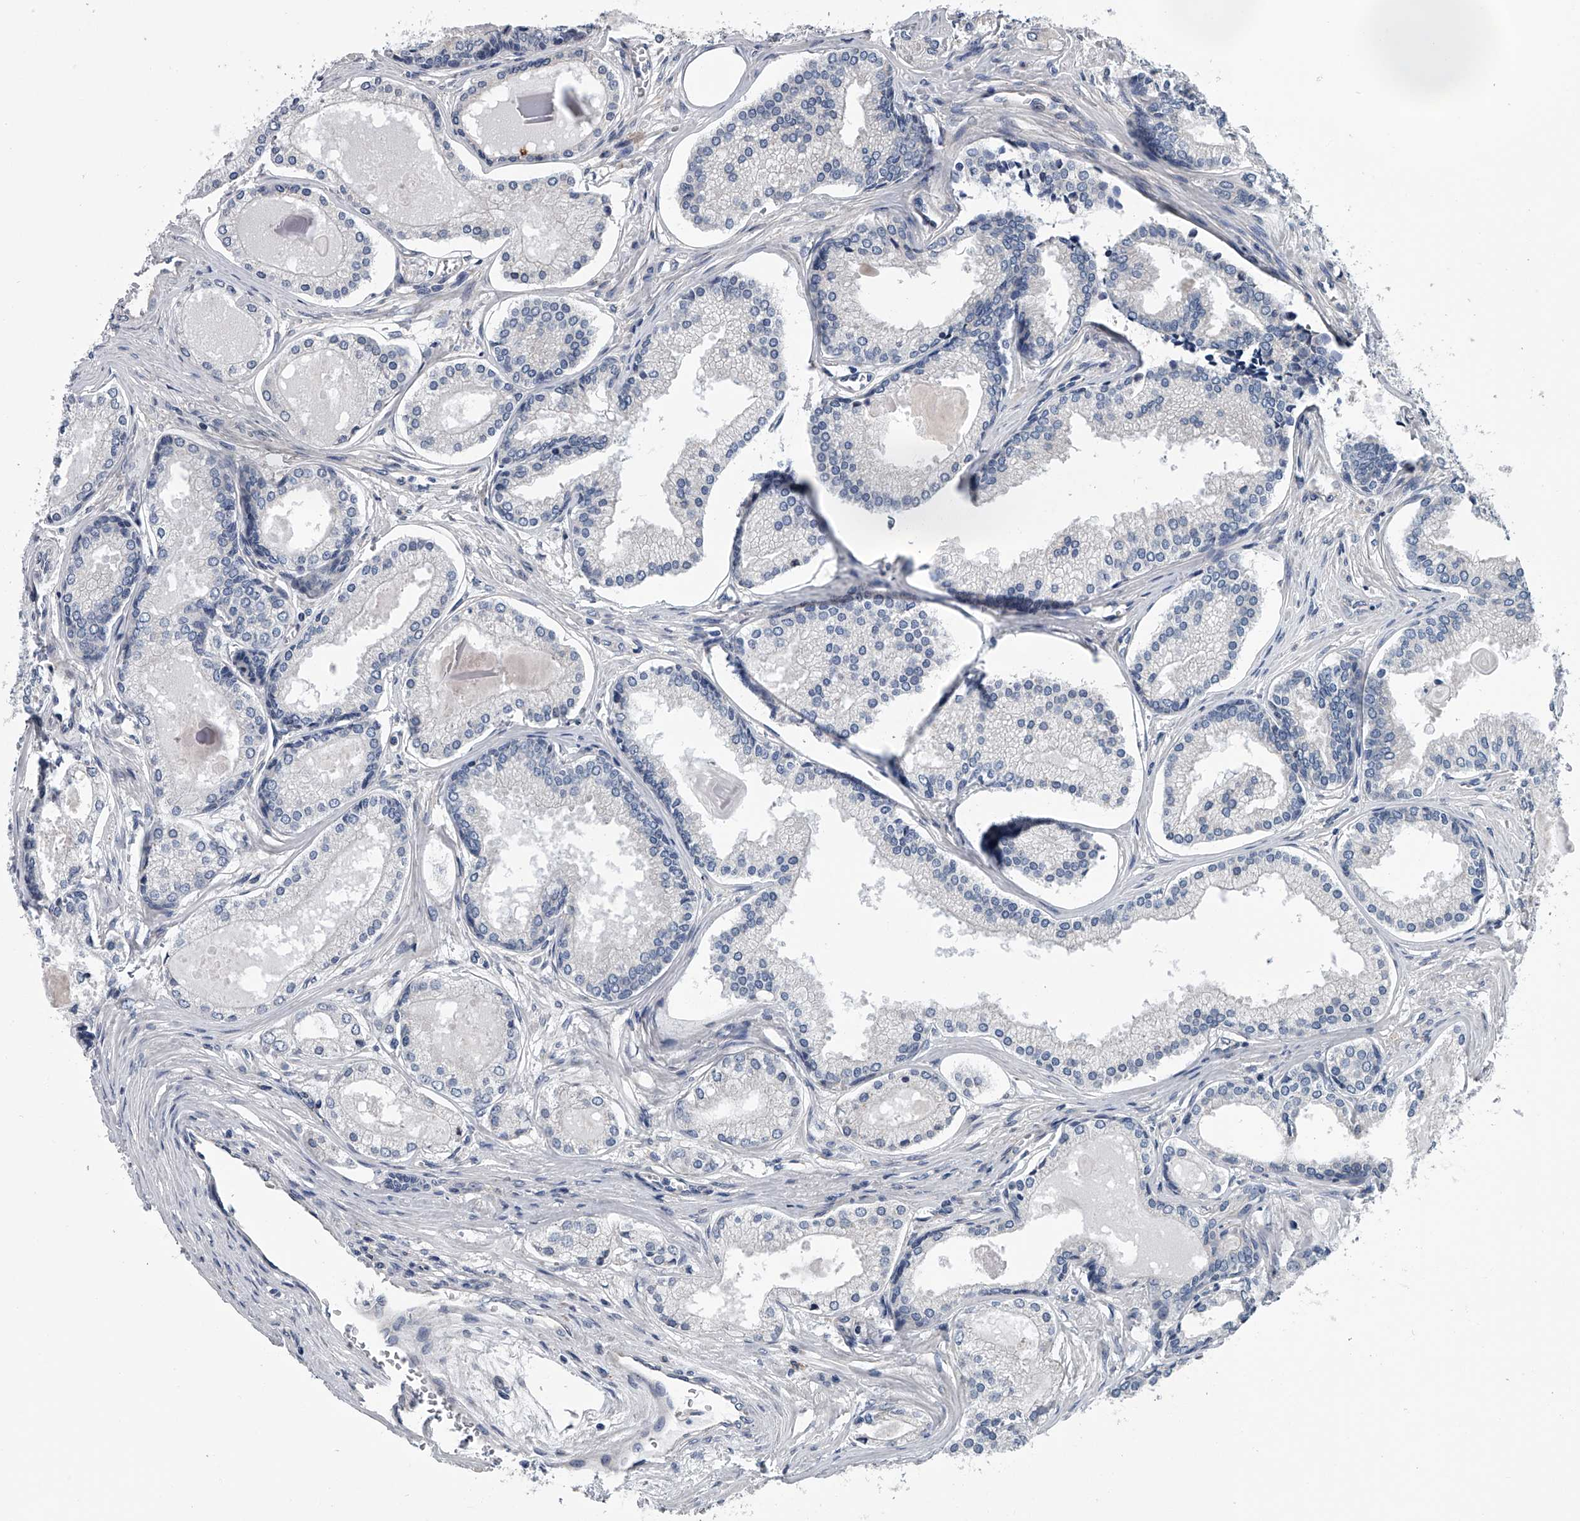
{"staining": {"intensity": "negative", "quantity": "none", "location": "none"}, "tissue": "prostate cancer", "cell_type": "Tumor cells", "image_type": "cancer", "snomed": [{"axis": "morphology", "description": "Adenocarcinoma, High grade"}, {"axis": "topography", "description": "Prostate"}], "caption": "High power microscopy image of an IHC photomicrograph of high-grade adenocarcinoma (prostate), revealing no significant expression in tumor cells.", "gene": "ABCG1", "patient": {"sex": "male", "age": 68}}